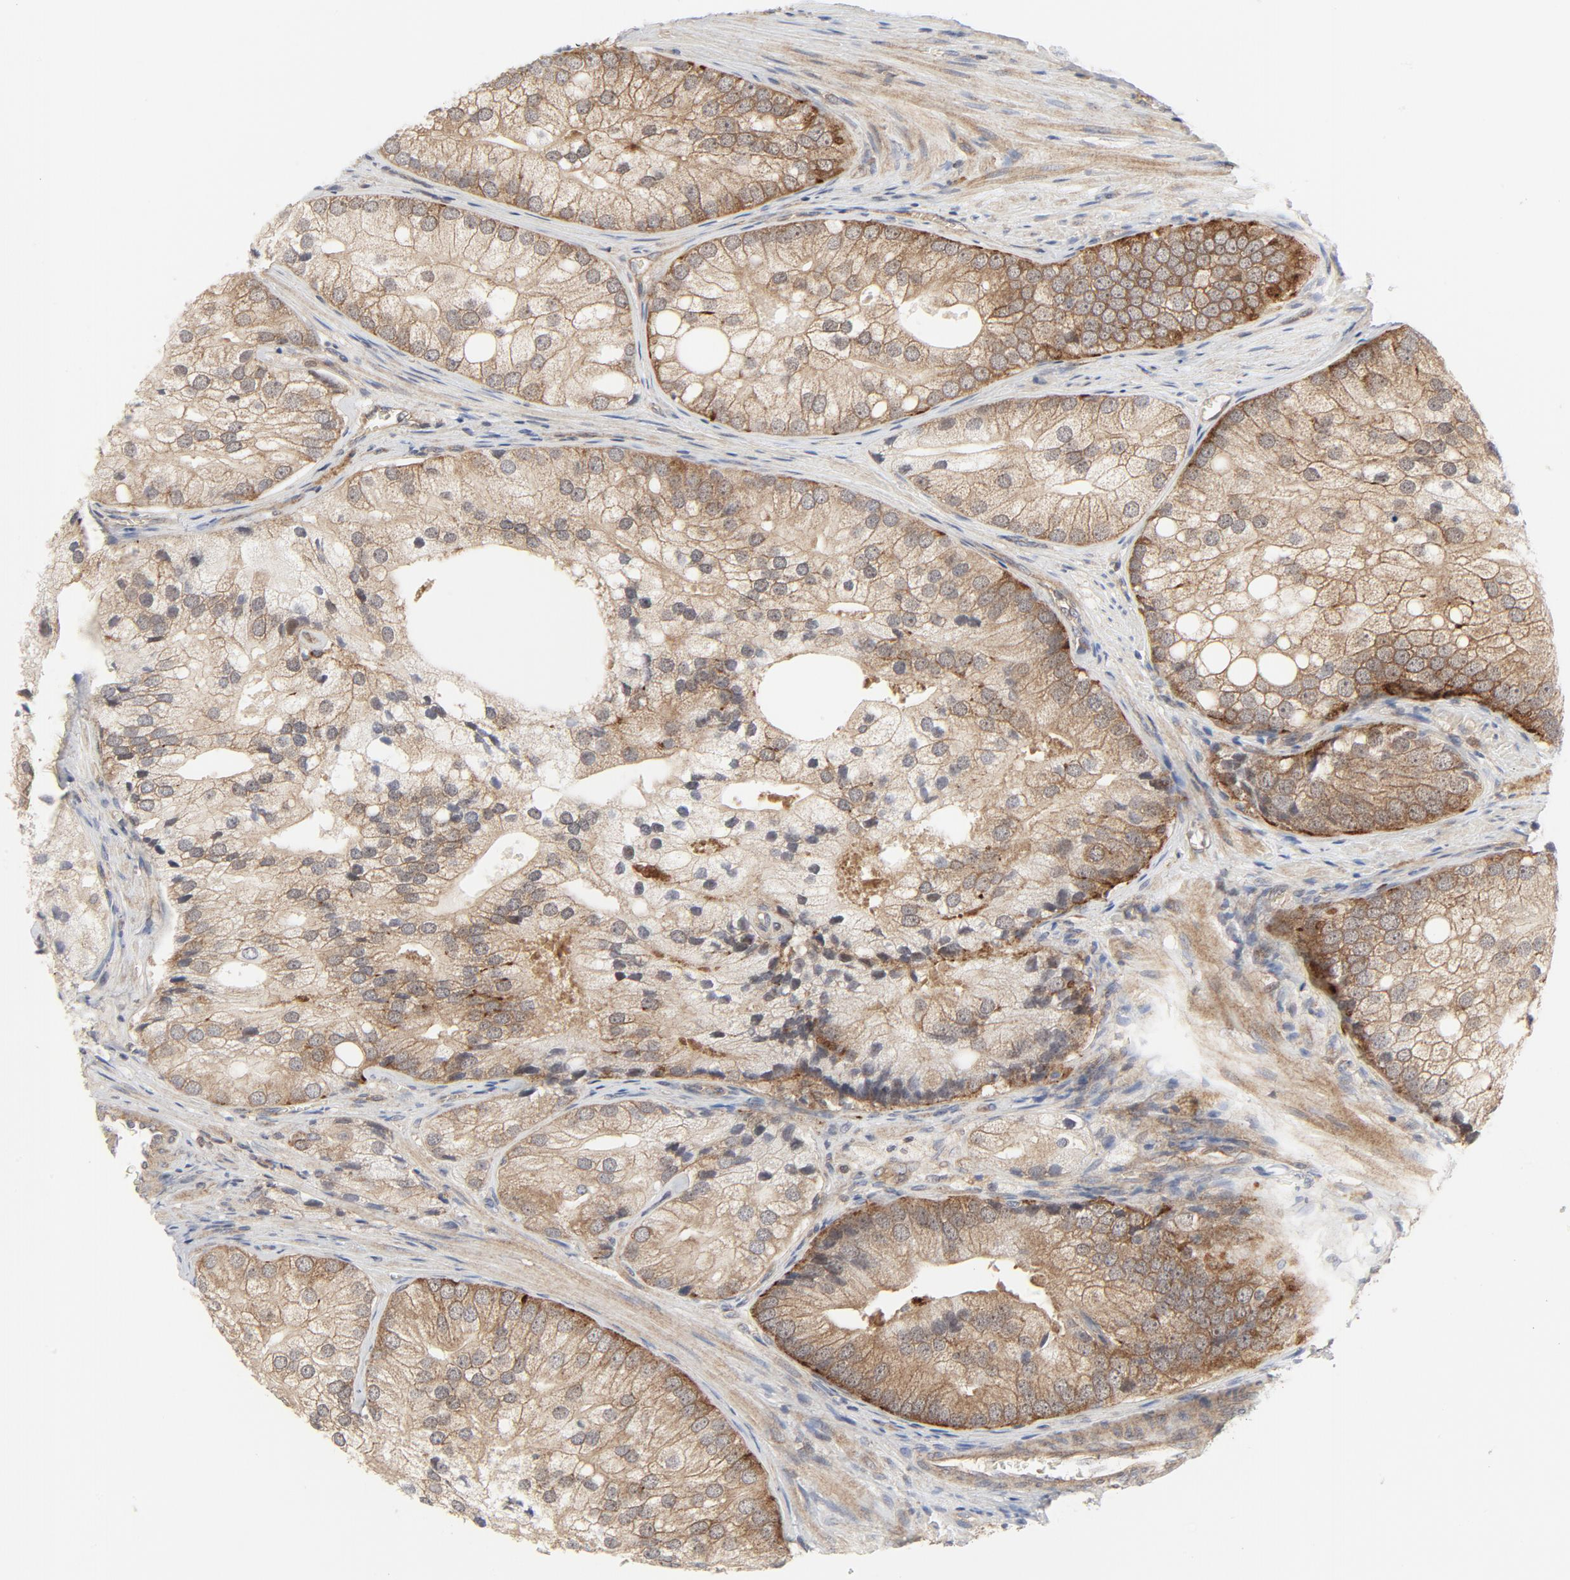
{"staining": {"intensity": "moderate", "quantity": ">75%", "location": "cytoplasmic/membranous,nuclear"}, "tissue": "prostate cancer", "cell_type": "Tumor cells", "image_type": "cancer", "snomed": [{"axis": "morphology", "description": "Adenocarcinoma, Low grade"}, {"axis": "topography", "description": "Prostate"}], "caption": "This is a photomicrograph of immunohistochemistry (IHC) staining of prostate low-grade adenocarcinoma, which shows moderate staining in the cytoplasmic/membranous and nuclear of tumor cells.", "gene": "MAP2K7", "patient": {"sex": "male", "age": 69}}